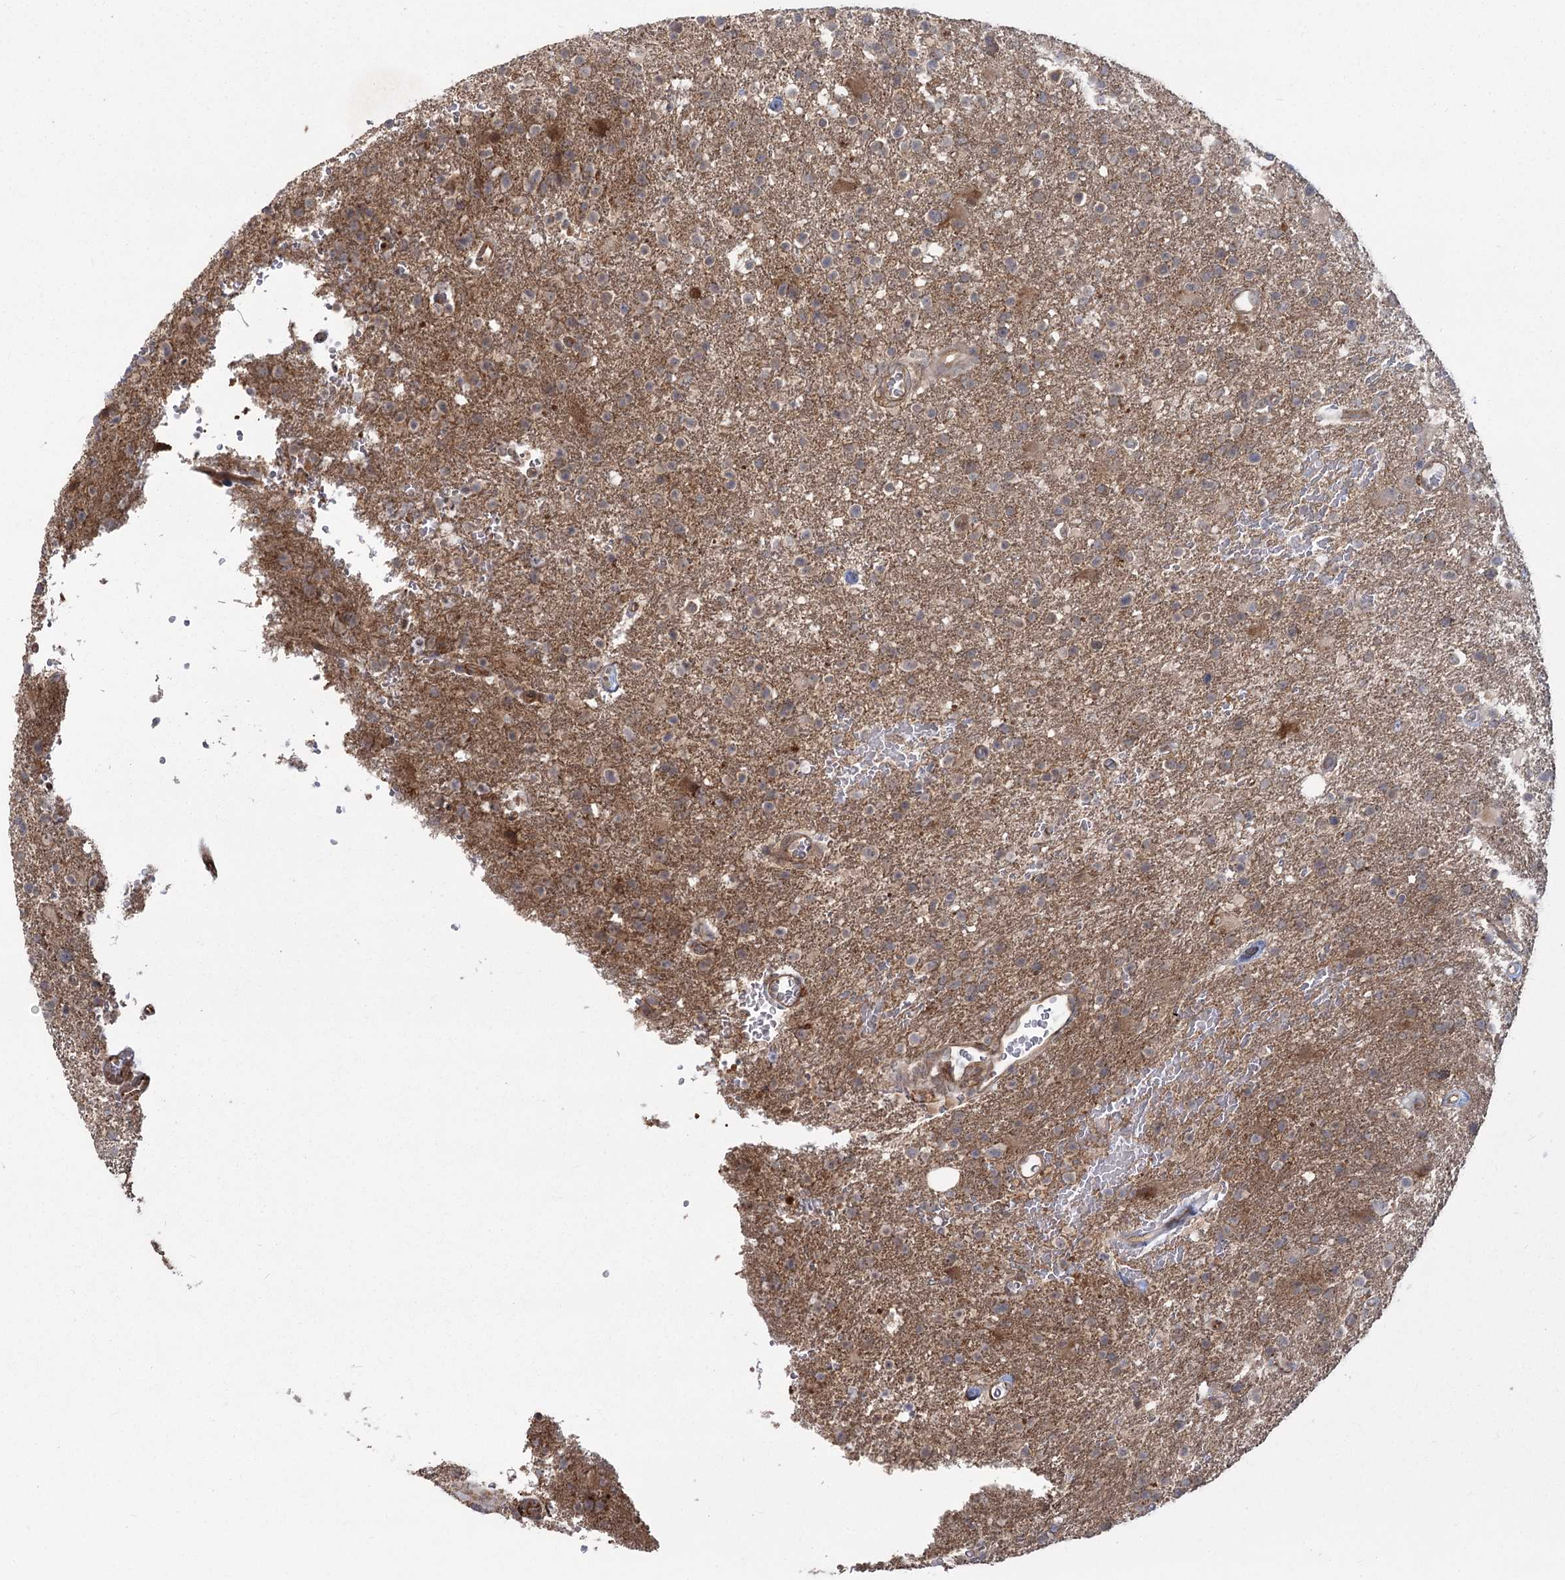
{"staining": {"intensity": "weak", "quantity": "25%-75%", "location": "cytoplasmic/membranous"}, "tissue": "glioma", "cell_type": "Tumor cells", "image_type": "cancer", "snomed": [{"axis": "morphology", "description": "Glioma, malignant, High grade"}, {"axis": "topography", "description": "Brain"}], "caption": "Brown immunohistochemical staining in malignant glioma (high-grade) shows weak cytoplasmic/membranous staining in about 25%-75% of tumor cells. (Brightfield microscopy of DAB IHC at high magnification).", "gene": "AP2M1", "patient": {"sex": "male", "age": 72}}